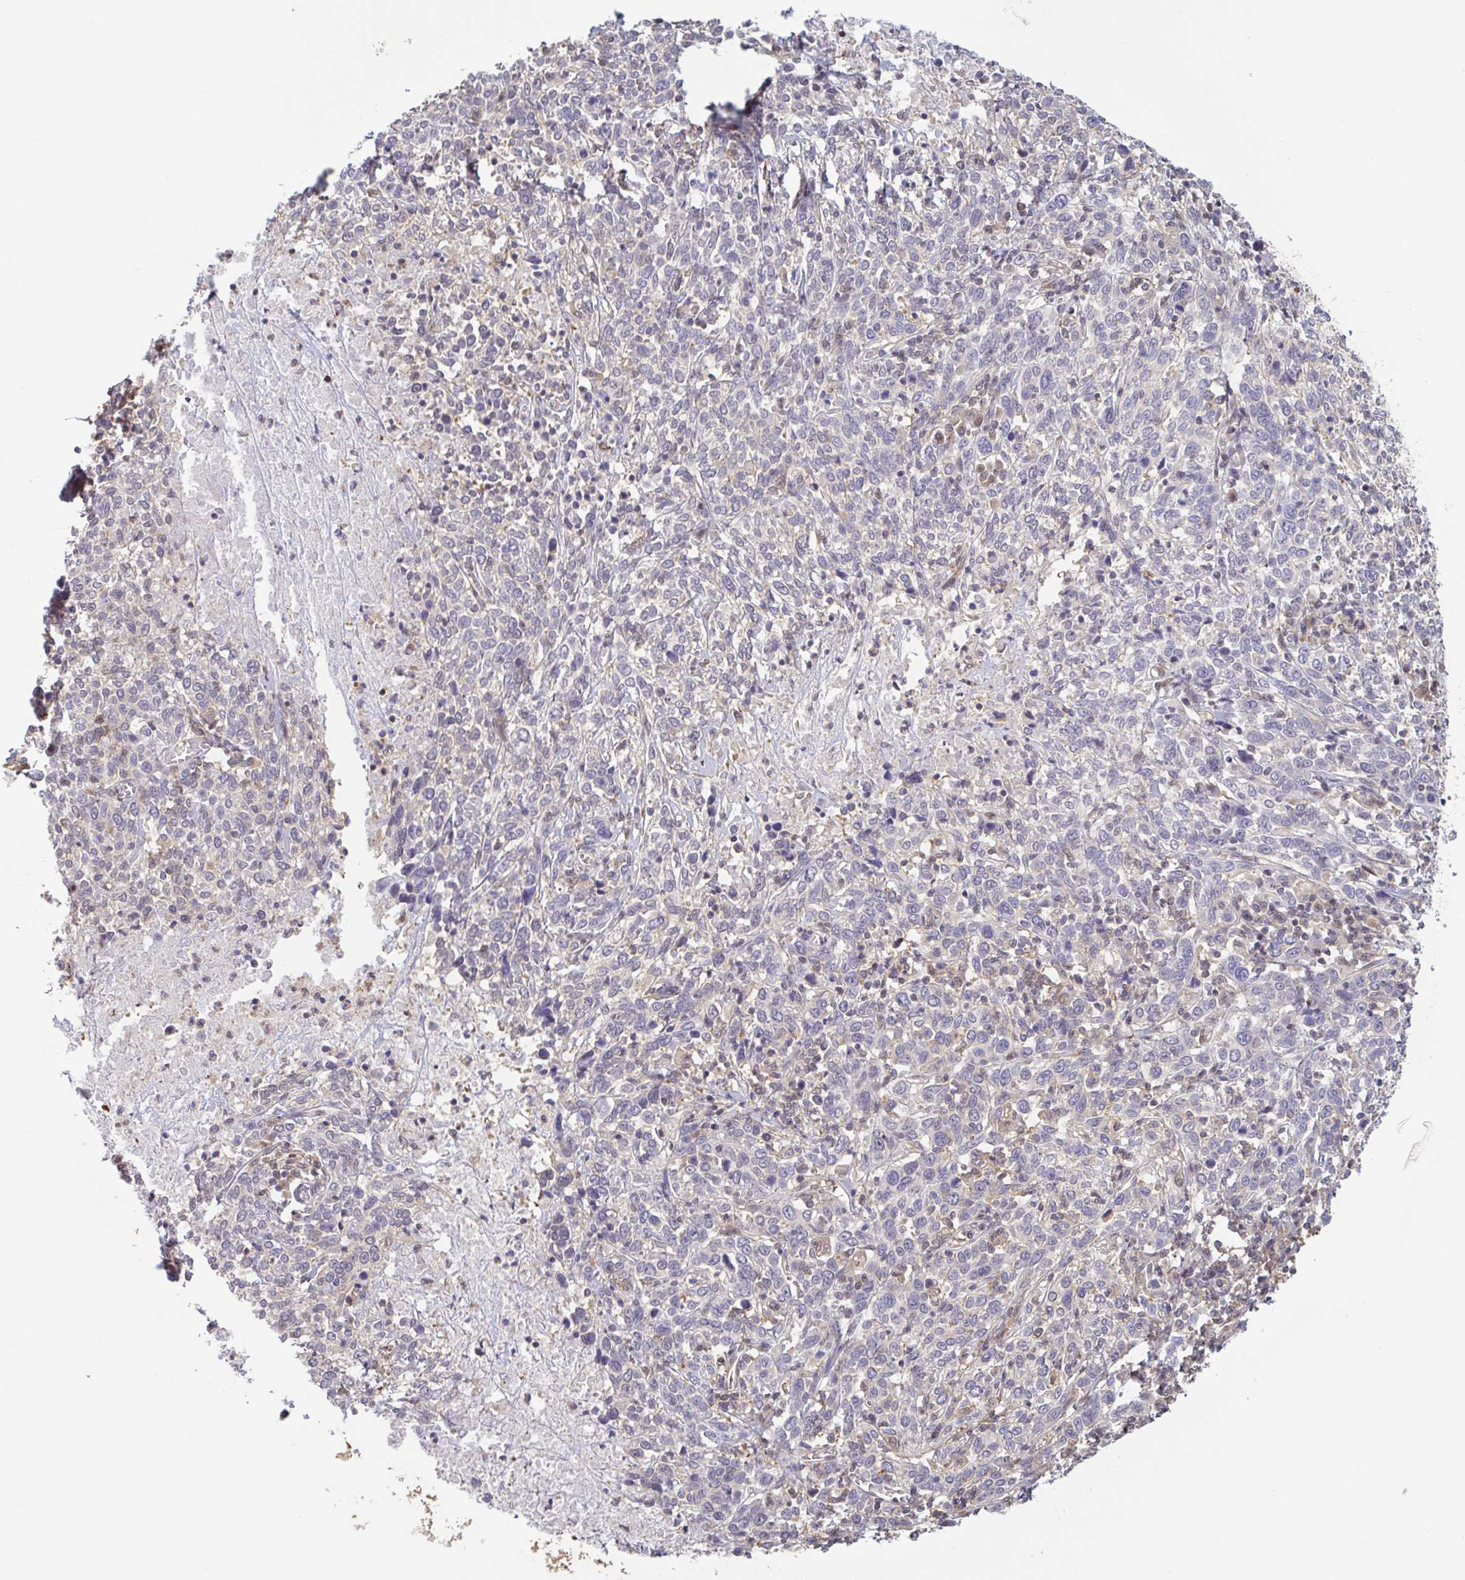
{"staining": {"intensity": "negative", "quantity": "none", "location": "none"}, "tissue": "cervical cancer", "cell_type": "Tumor cells", "image_type": "cancer", "snomed": [{"axis": "morphology", "description": "Squamous cell carcinoma, NOS"}, {"axis": "topography", "description": "Cervix"}], "caption": "This photomicrograph is of squamous cell carcinoma (cervical) stained with immunohistochemistry (IHC) to label a protein in brown with the nuclei are counter-stained blue. There is no positivity in tumor cells.", "gene": "OTOP2", "patient": {"sex": "female", "age": 46}}